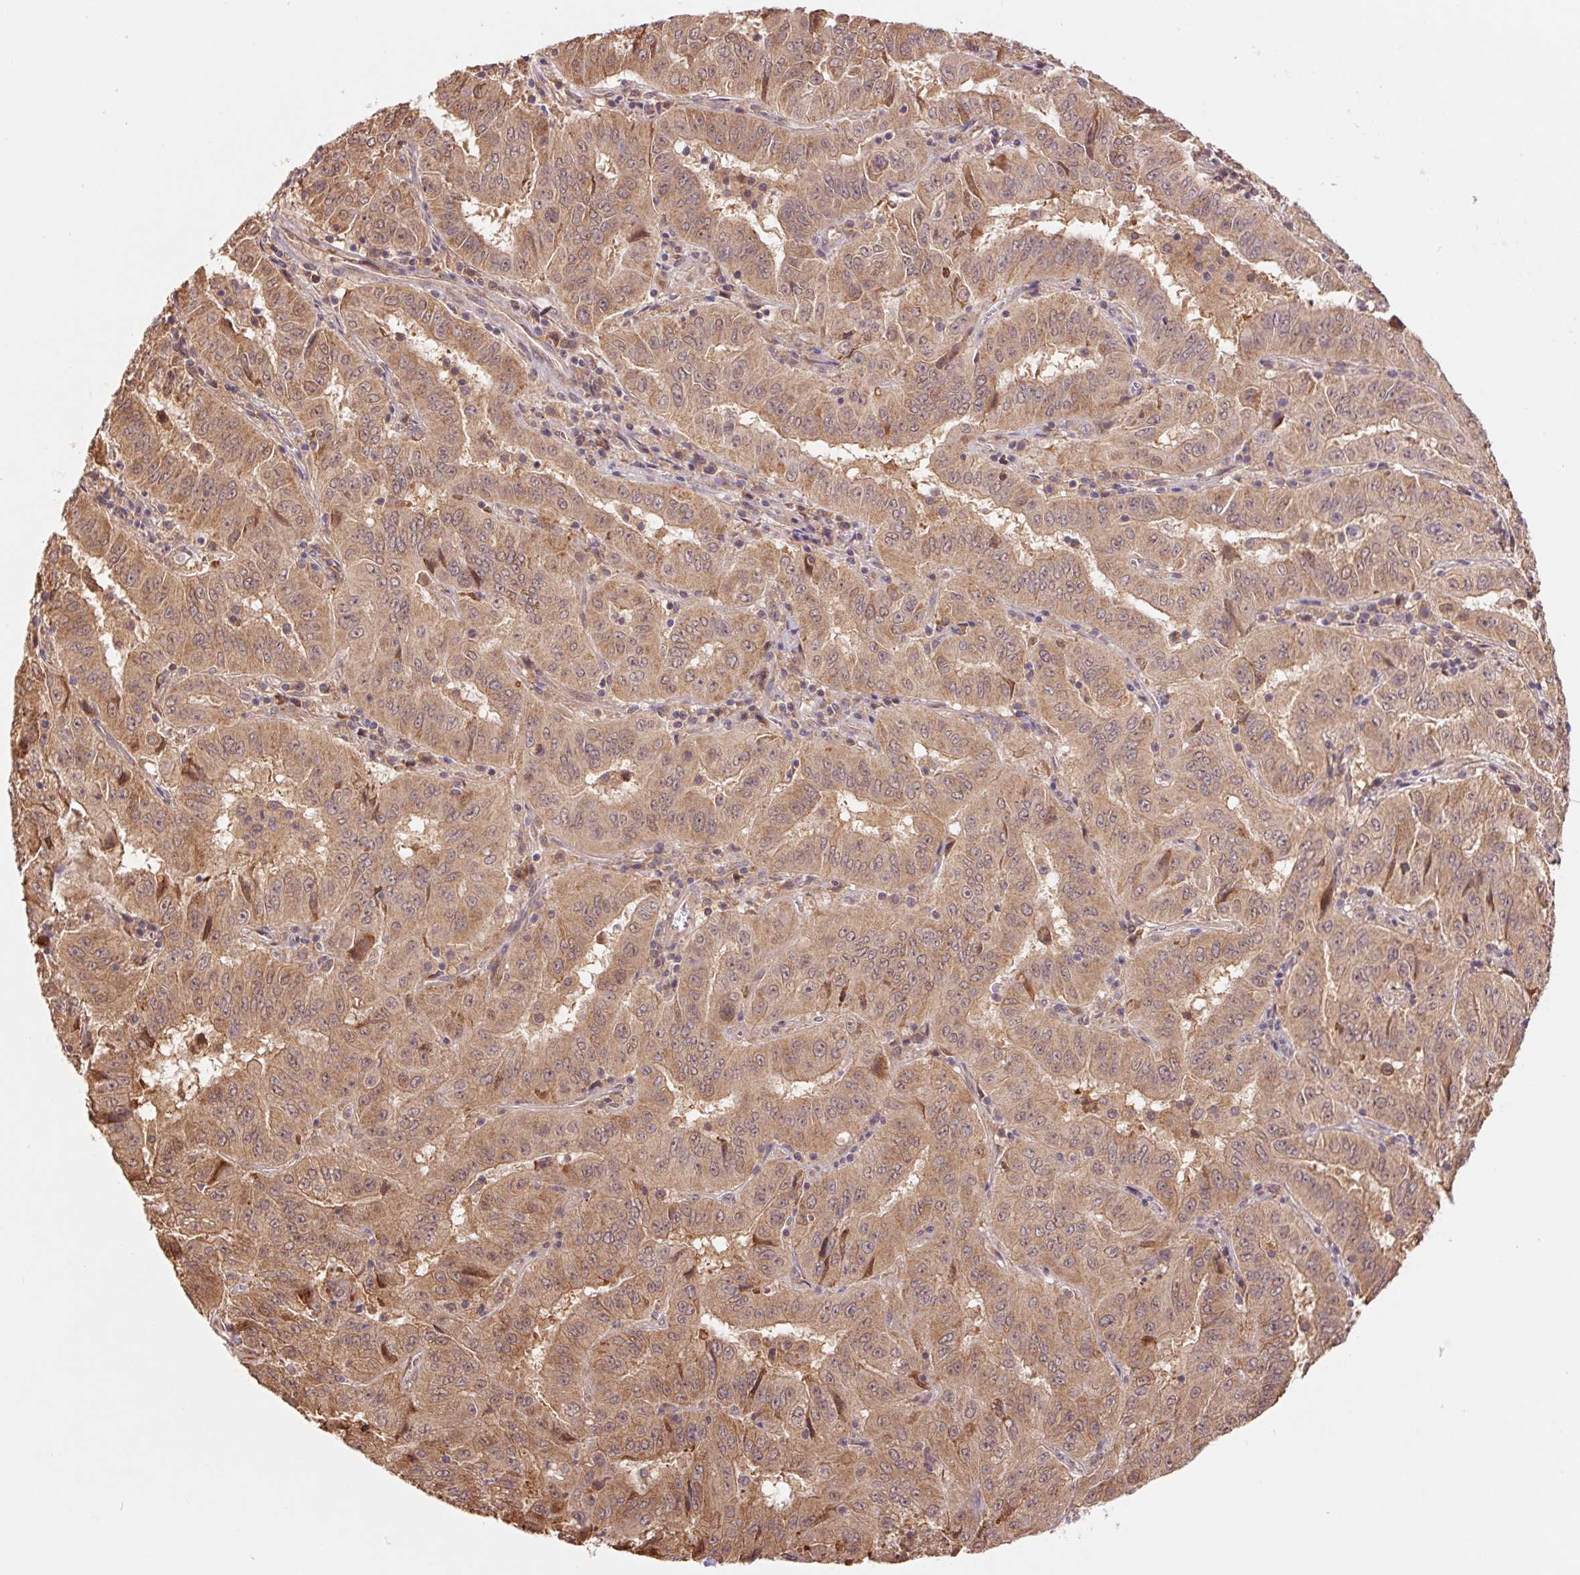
{"staining": {"intensity": "moderate", "quantity": ">75%", "location": "cytoplasmic/membranous"}, "tissue": "pancreatic cancer", "cell_type": "Tumor cells", "image_type": "cancer", "snomed": [{"axis": "morphology", "description": "Adenocarcinoma, NOS"}, {"axis": "topography", "description": "Pancreas"}], "caption": "The histopathology image demonstrates a brown stain indicating the presence of a protein in the cytoplasmic/membranous of tumor cells in pancreatic adenocarcinoma.", "gene": "RRM1", "patient": {"sex": "male", "age": 63}}